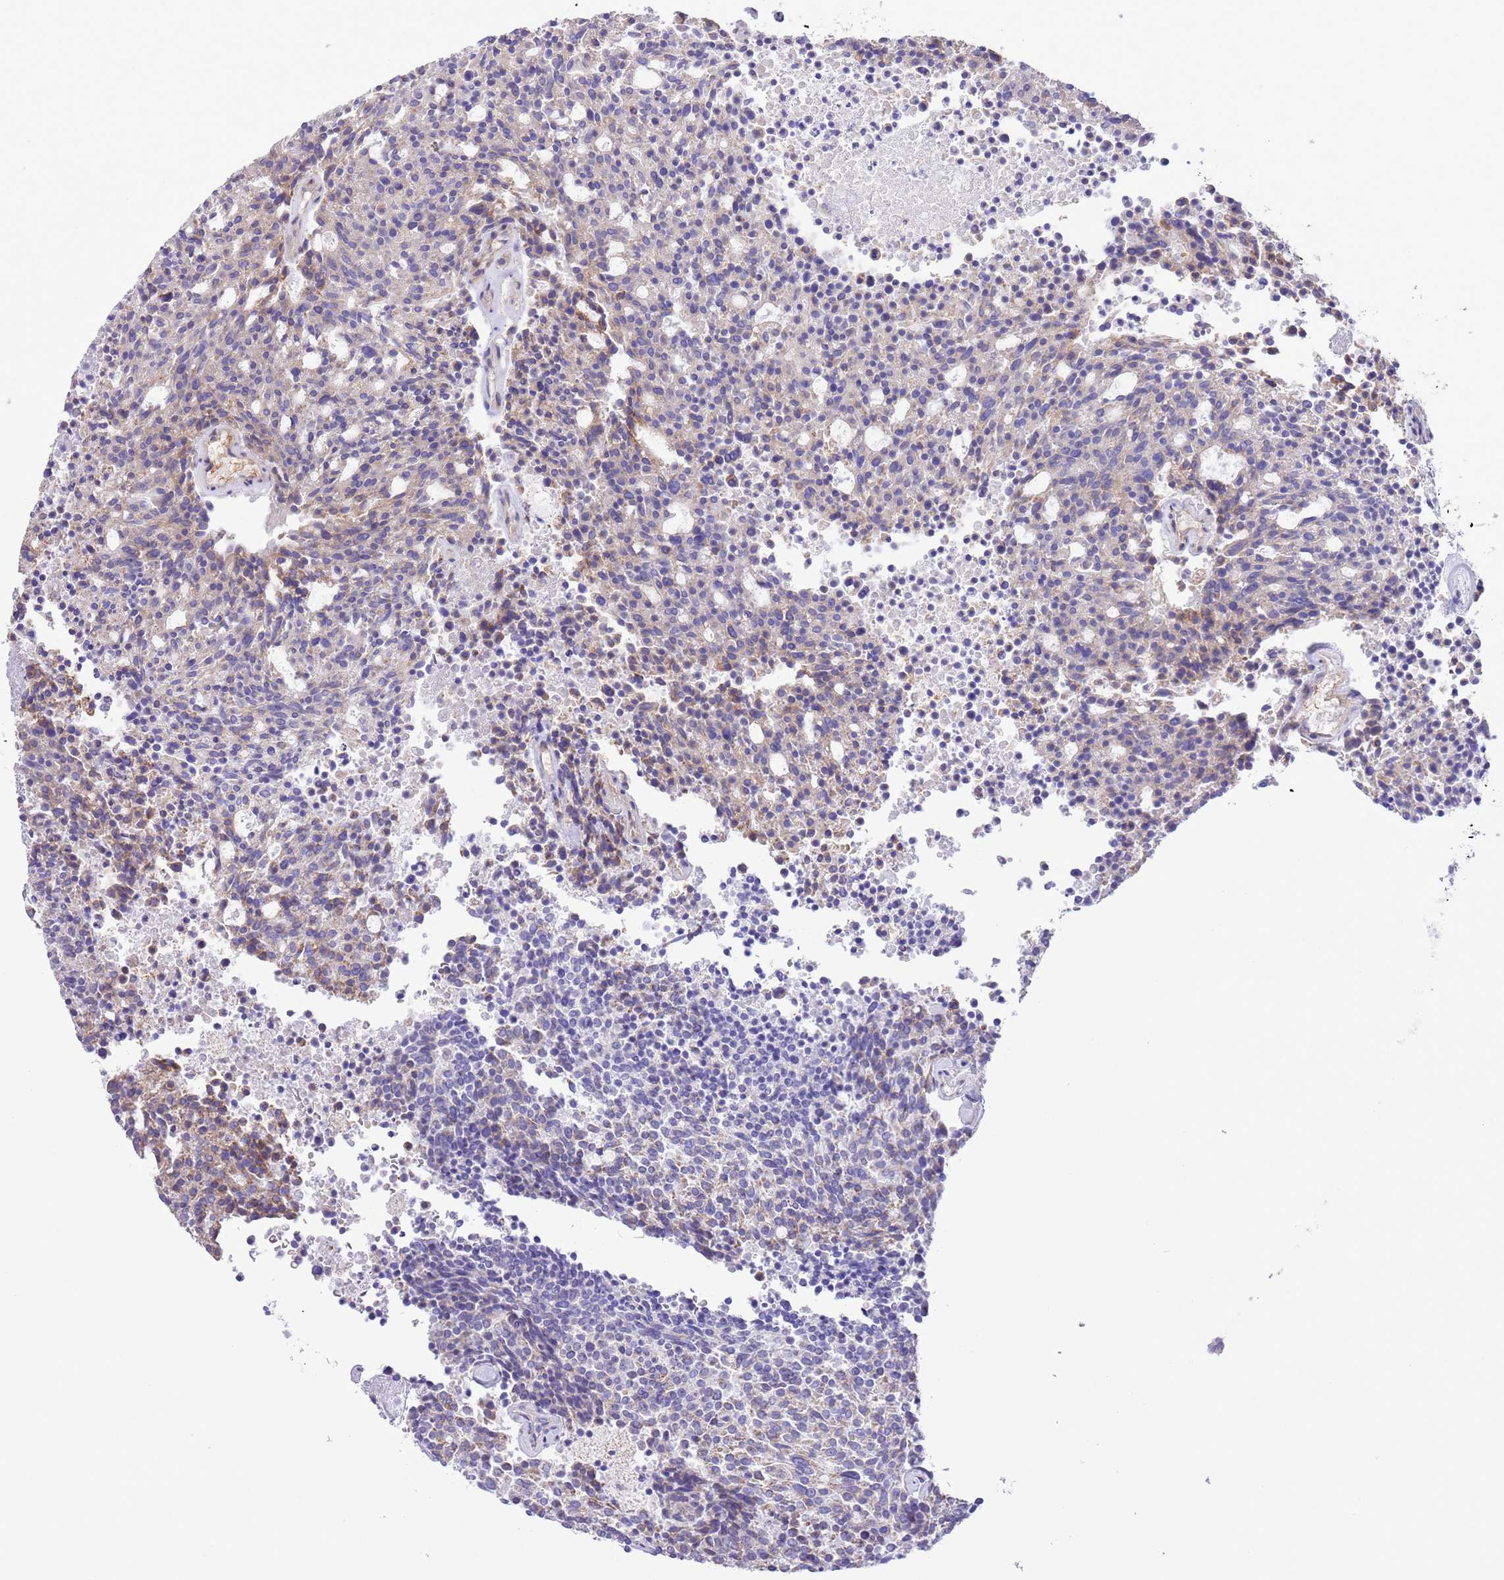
{"staining": {"intensity": "weak", "quantity": "<25%", "location": "cytoplasmic/membranous"}, "tissue": "carcinoid", "cell_type": "Tumor cells", "image_type": "cancer", "snomed": [{"axis": "morphology", "description": "Carcinoid, malignant, NOS"}, {"axis": "topography", "description": "Pancreas"}], "caption": "The micrograph displays no staining of tumor cells in carcinoid.", "gene": "SS18L2", "patient": {"sex": "female", "age": 54}}